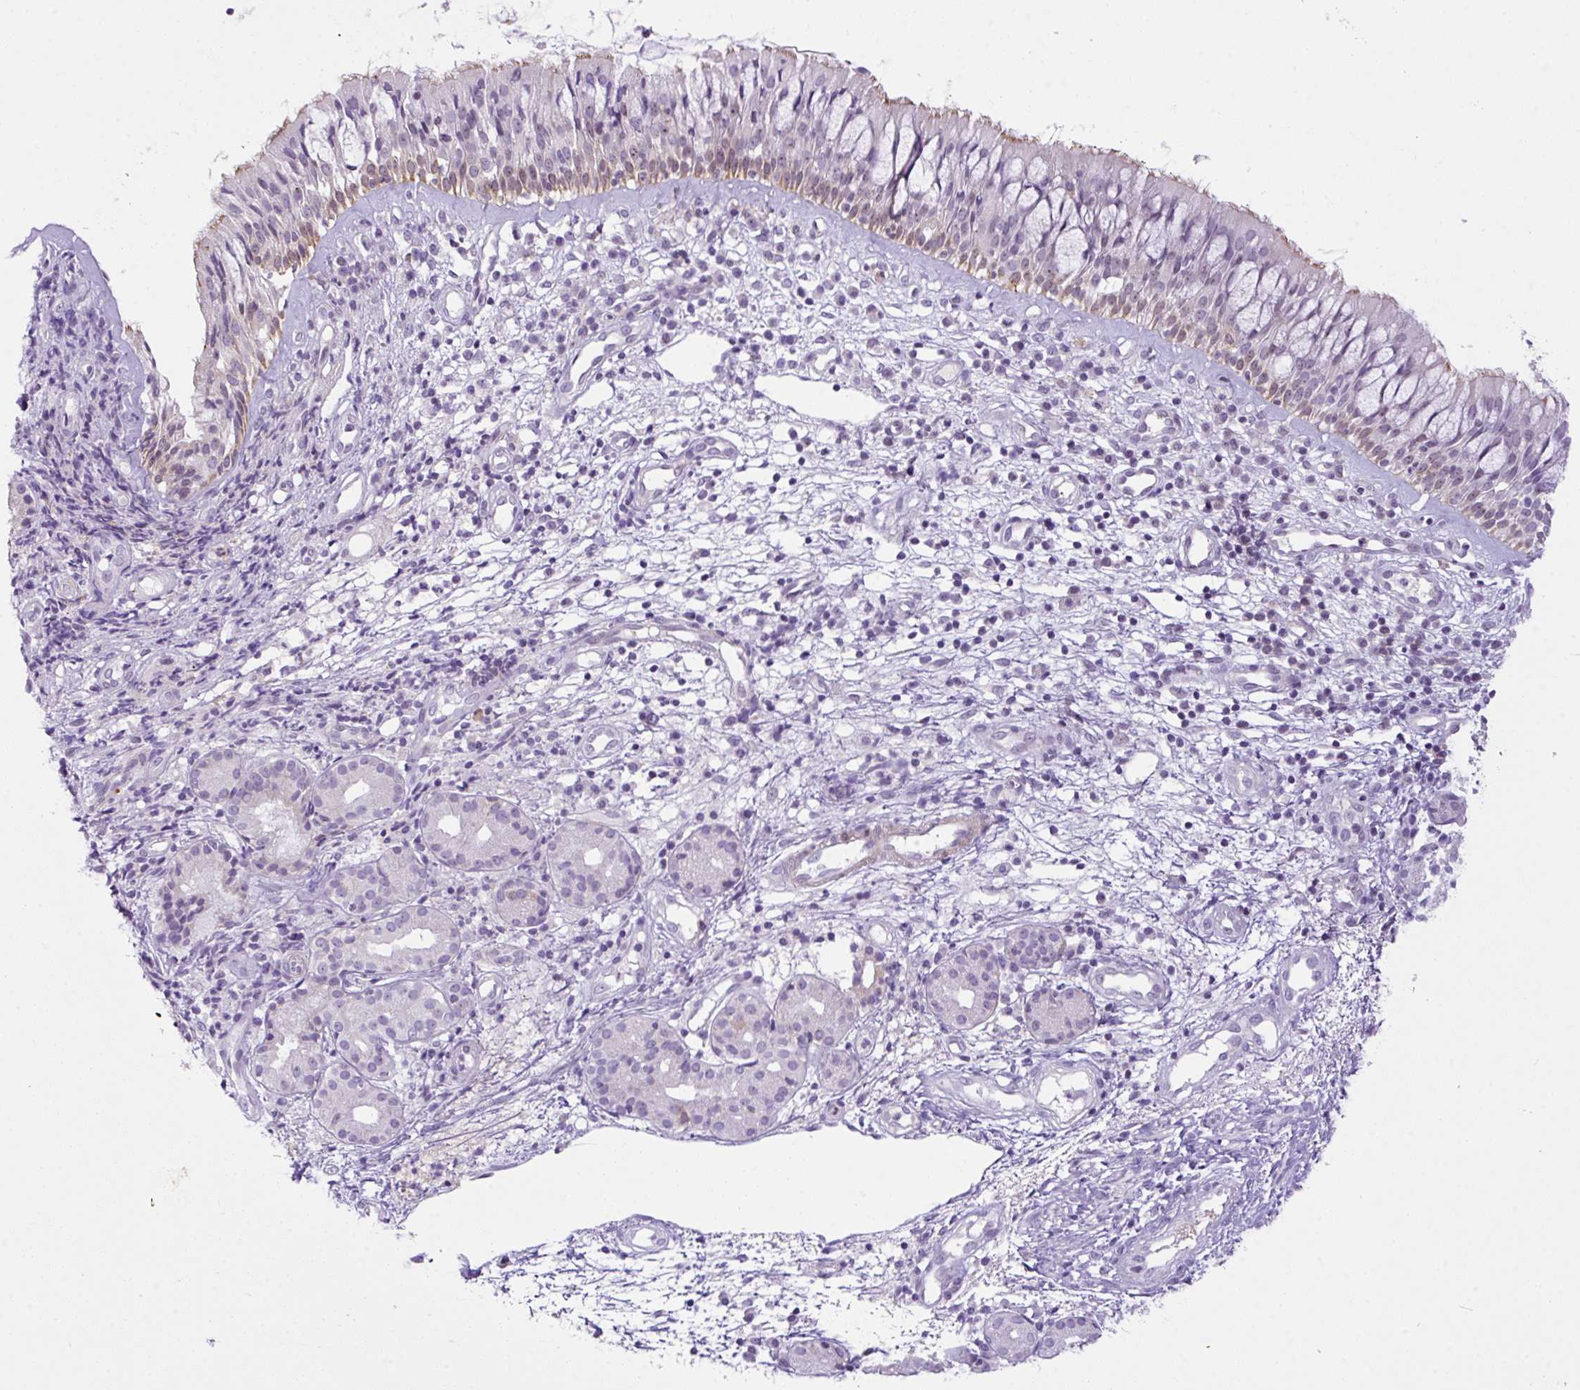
{"staining": {"intensity": "weak", "quantity": "<25%", "location": "cytoplasmic/membranous"}, "tissue": "nasopharynx", "cell_type": "Respiratory epithelial cells", "image_type": "normal", "snomed": [{"axis": "morphology", "description": "Normal tissue, NOS"}, {"axis": "topography", "description": "Nasopharynx"}], "caption": "This is an immunohistochemistry micrograph of unremarkable nasopharynx. There is no positivity in respiratory epithelial cells.", "gene": "CCDC137", "patient": {"sex": "female", "age": 62}}